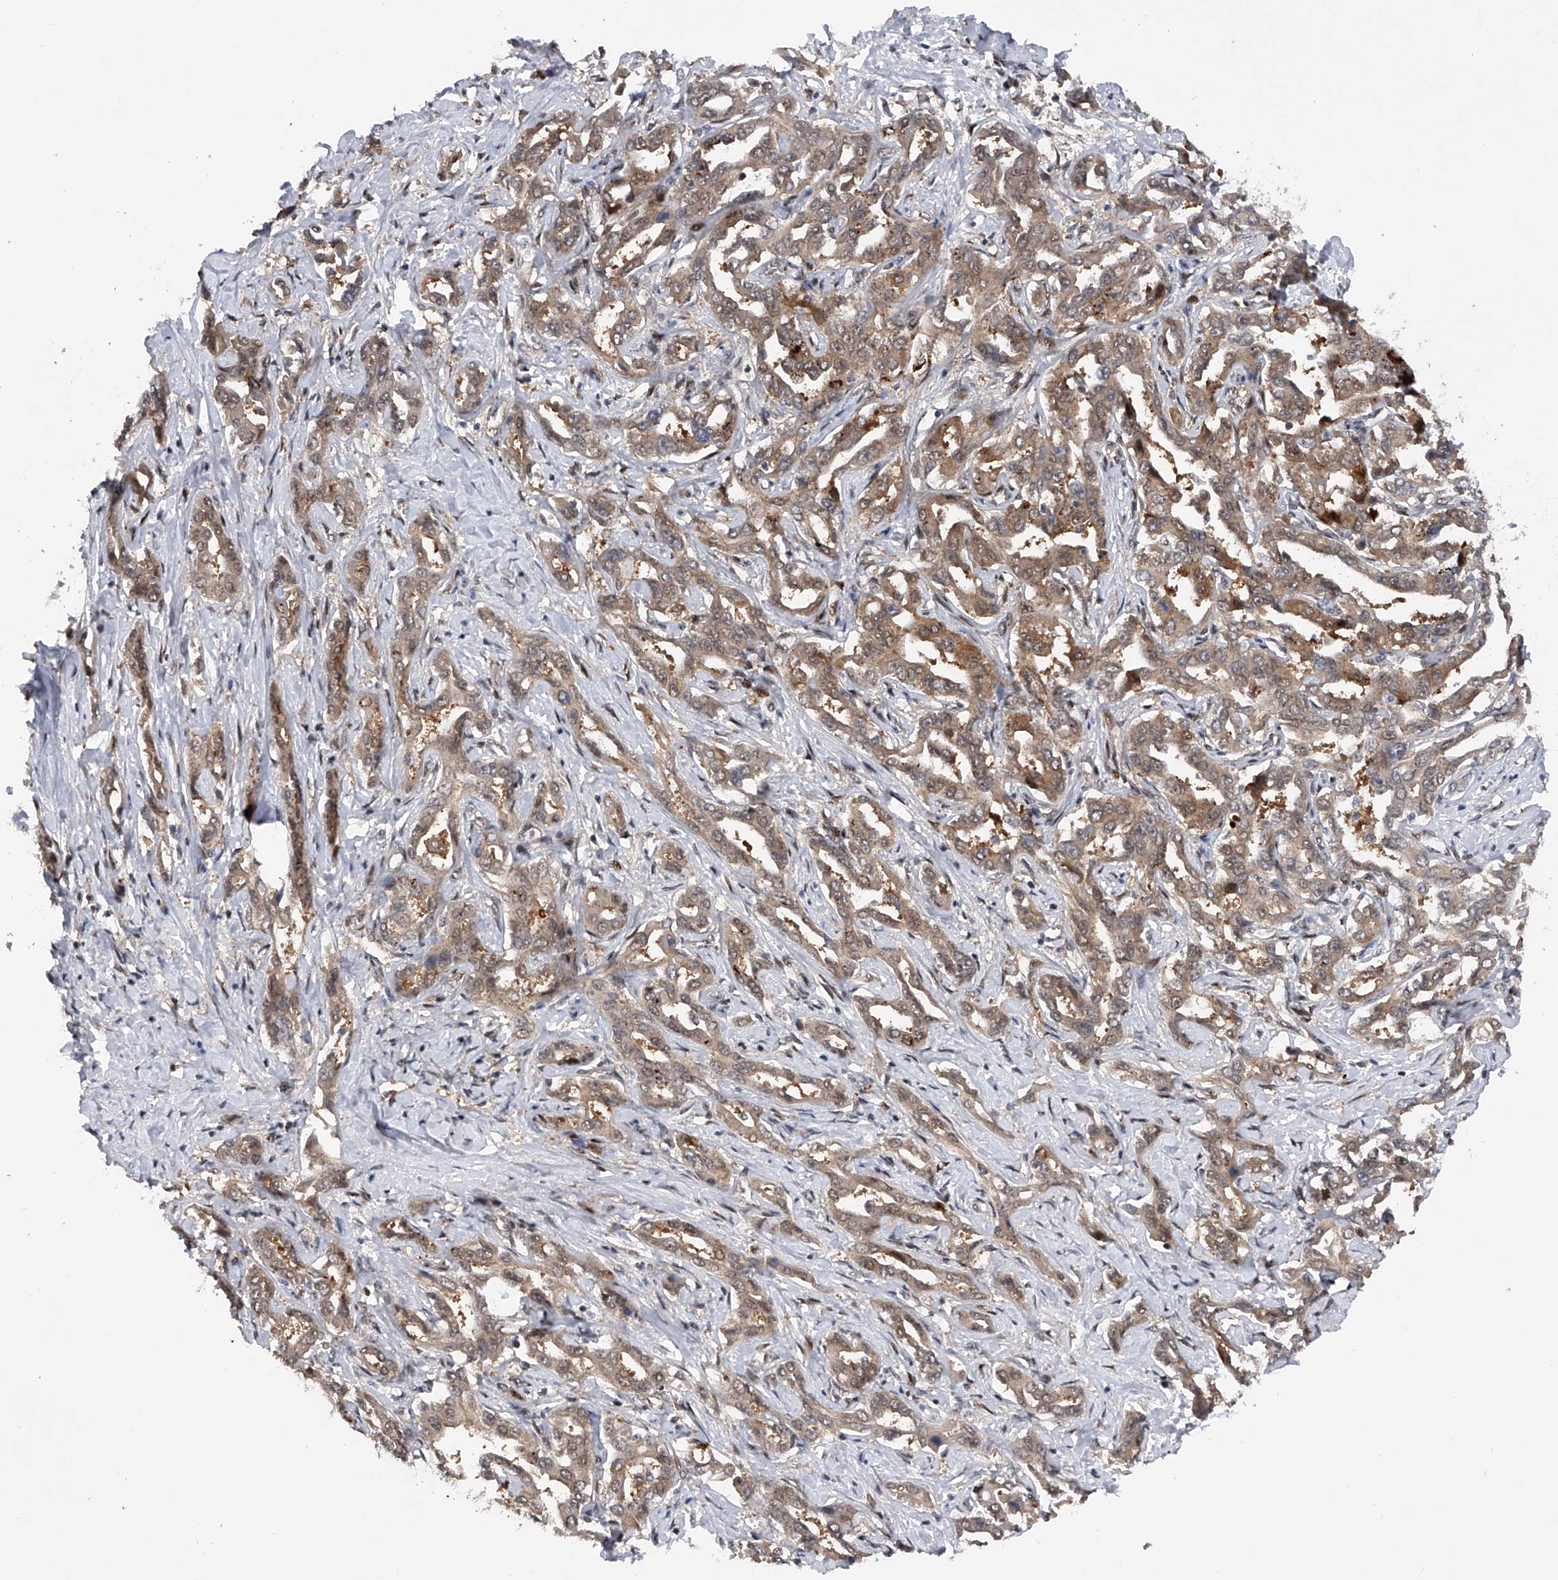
{"staining": {"intensity": "weak", "quantity": ">75%", "location": "cytoplasmic/membranous"}, "tissue": "liver cancer", "cell_type": "Tumor cells", "image_type": "cancer", "snomed": [{"axis": "morphology", "description": "Cholangiocarcinoma"}, {"axis": "topography", "description": "Liver"}], "caption": "Protein analysis of liver cholangiocarcinoma tissue shows weak cytoplasmic/membranous staining in about >75% of tumor cells.", "gene": "RWDD2A", "patient": {"sex": "male", "age": 59}}